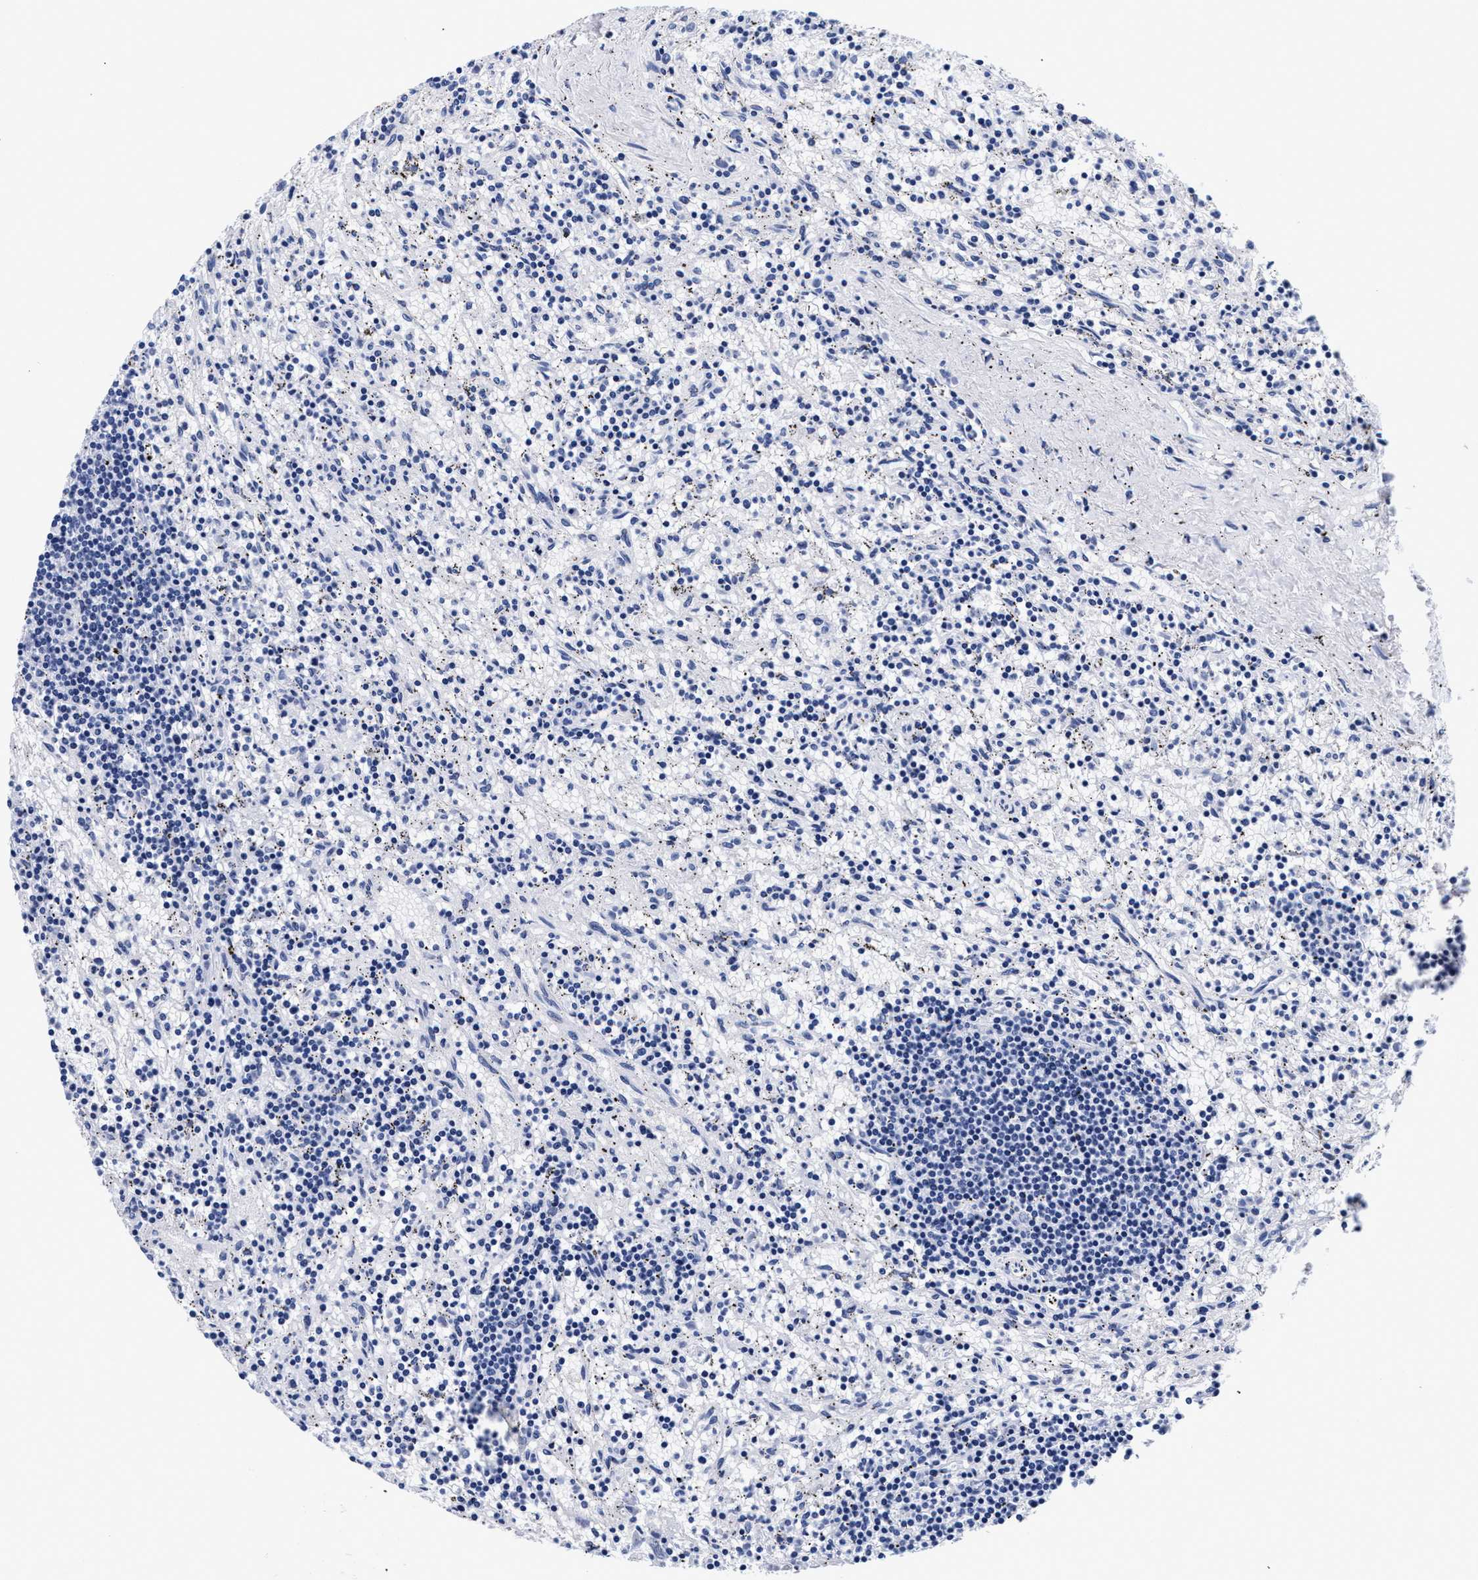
{"staining": {"intensity": "negative", "quantity": "none", "location": "none"}, "tissue": "lymphoma", "cell_type": "Tumor cells", "image_type": "cancer", "snomed": [{"axis": "morphology", "description": "Malignant lymphoma, non-Hodgkin's type, Low grade"}, {"axis": "topography", "description": "Spleen"}], "caption": "Tumor cells show no significant positivity in low-grade malignant lymphoma, non-Hodgkin's type.", "gene": "RAB3B", "patient": {"sex": "male", "age": 76}}